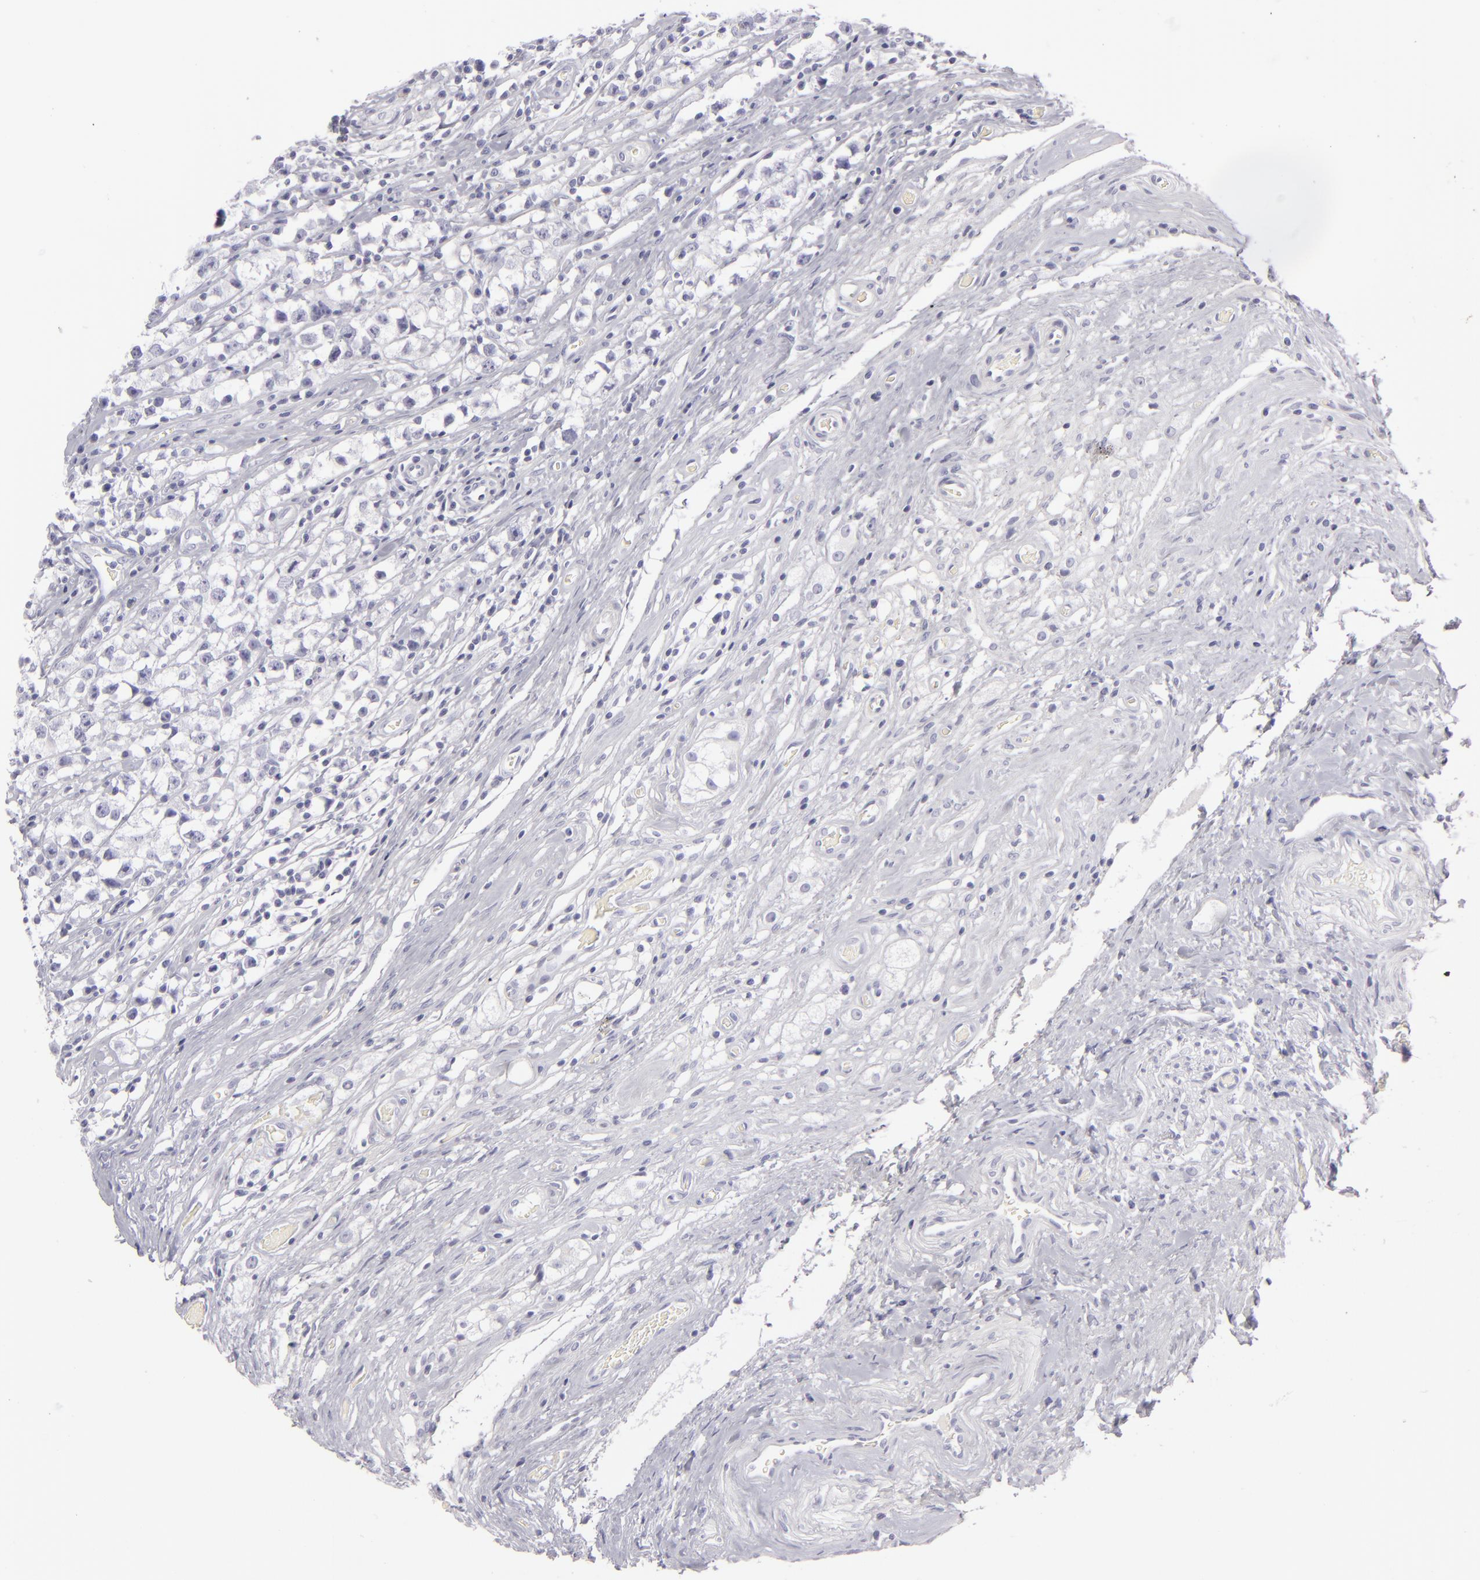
{"staining": {"intensity": "negative", "quantity": "none", "location": "none"}, "tissue": "testis cancer", "cell_type": "Tumor cells", "image_type": "cancer", "snomed": [{"axis": "morphology", "description": "Seminoma, NOS"}, {"axis": "topography", "description": "Testis"}], "caption": "Tumor cells are negative for brown protein staining in seminoma (testis). Nuclei are stained in blue.", "gene": "CDX2", "patient": {"sex": "male", "age": 35}}